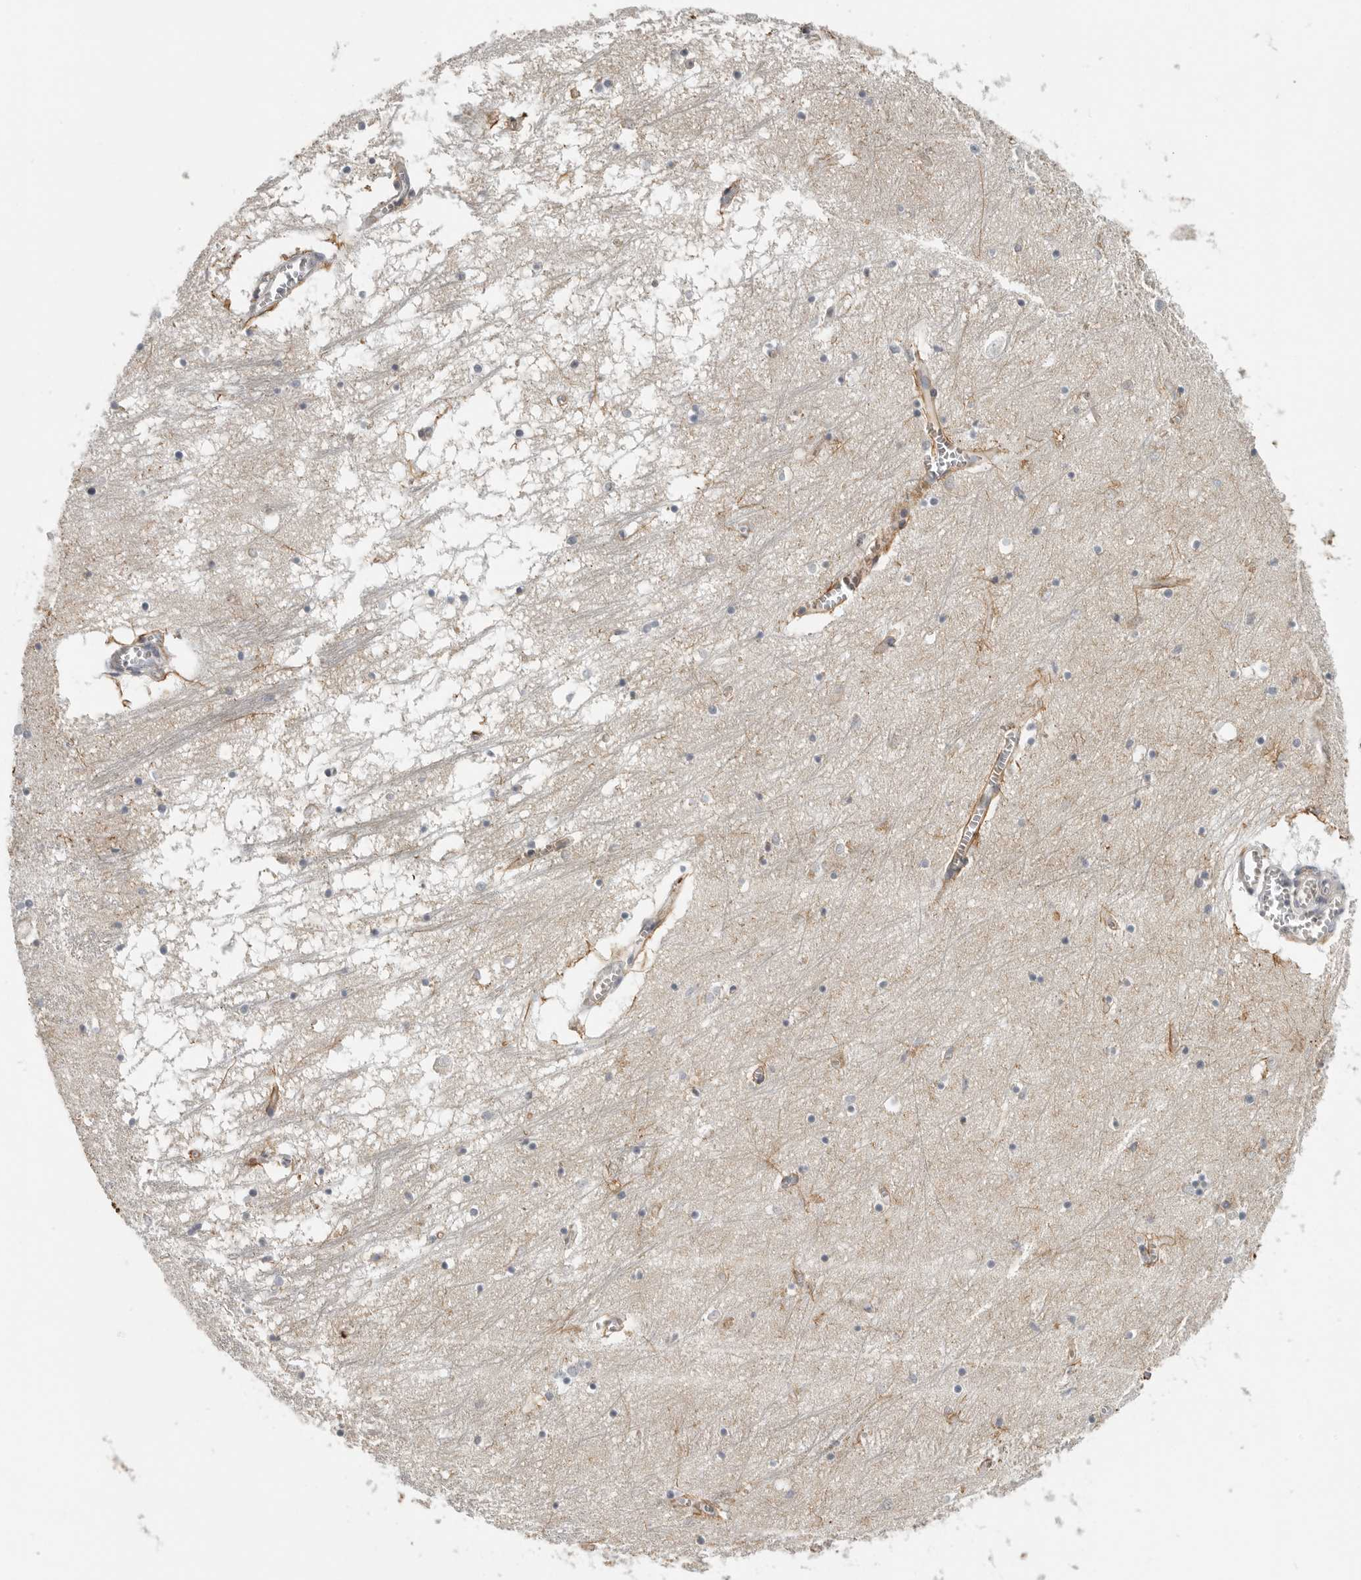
{"staining": {"intensity": "moderate", "quantity": "<25%", "location": "cytoplasmic/membranous"}, "tissue": "hippocampus", "cell_type": "Glial cells", "image_type": "normal", "snomed": [{"axis": "morphology", "description": "Normal tissue, NOS"}, {"axis": "topography", "description": "Hippocampus"}], "caption": "This is a histology image of immunohistochemistry (IHC) staining of benign hippocampus, which shows moderate expression in the cytoplasmic/membranous of glial cells.", "gene": "RXFP3", "patient": {"sex": "male", "age": 70}}